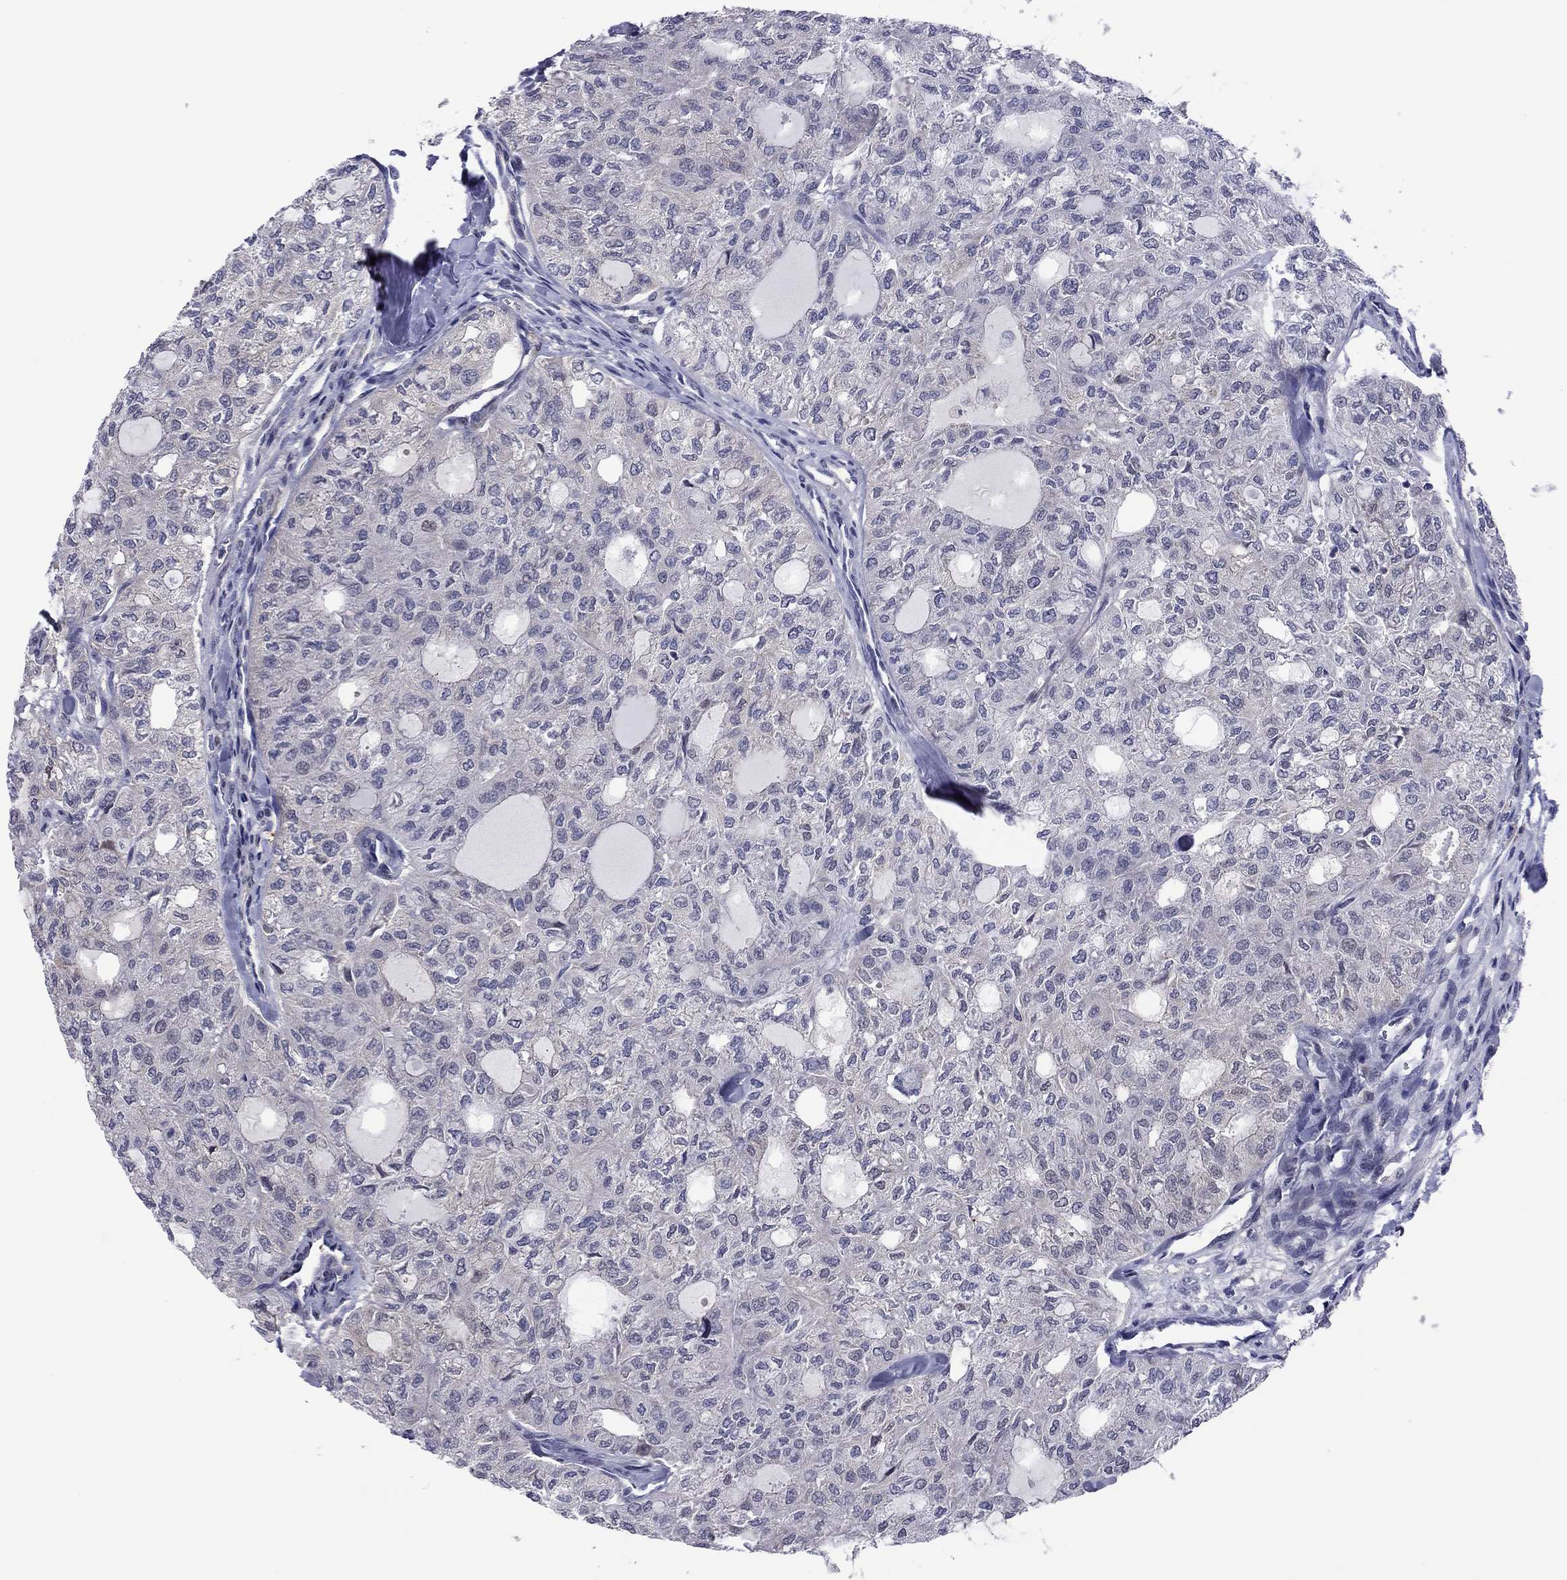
{"staining": {"intensity": "negative", "quantity": "none", "location": "none"}, "tissue": "thyroid cancer", "cell_type": "Tumor cells", "image_type": "cancer", "snomed": [{"axis": "morphology", "description": "Follicular adenoma carcinoma, NOS"}, {"axis": "topography", "description": "Thyroid gland"}], "caption": "Immunohistochemical staining of thyroid cancer (follicular adenoma carcinoma) shows no significant expression in tumor cells.", "gene": "POU5F2", "patient": {"sex": "male", "age": 75}}